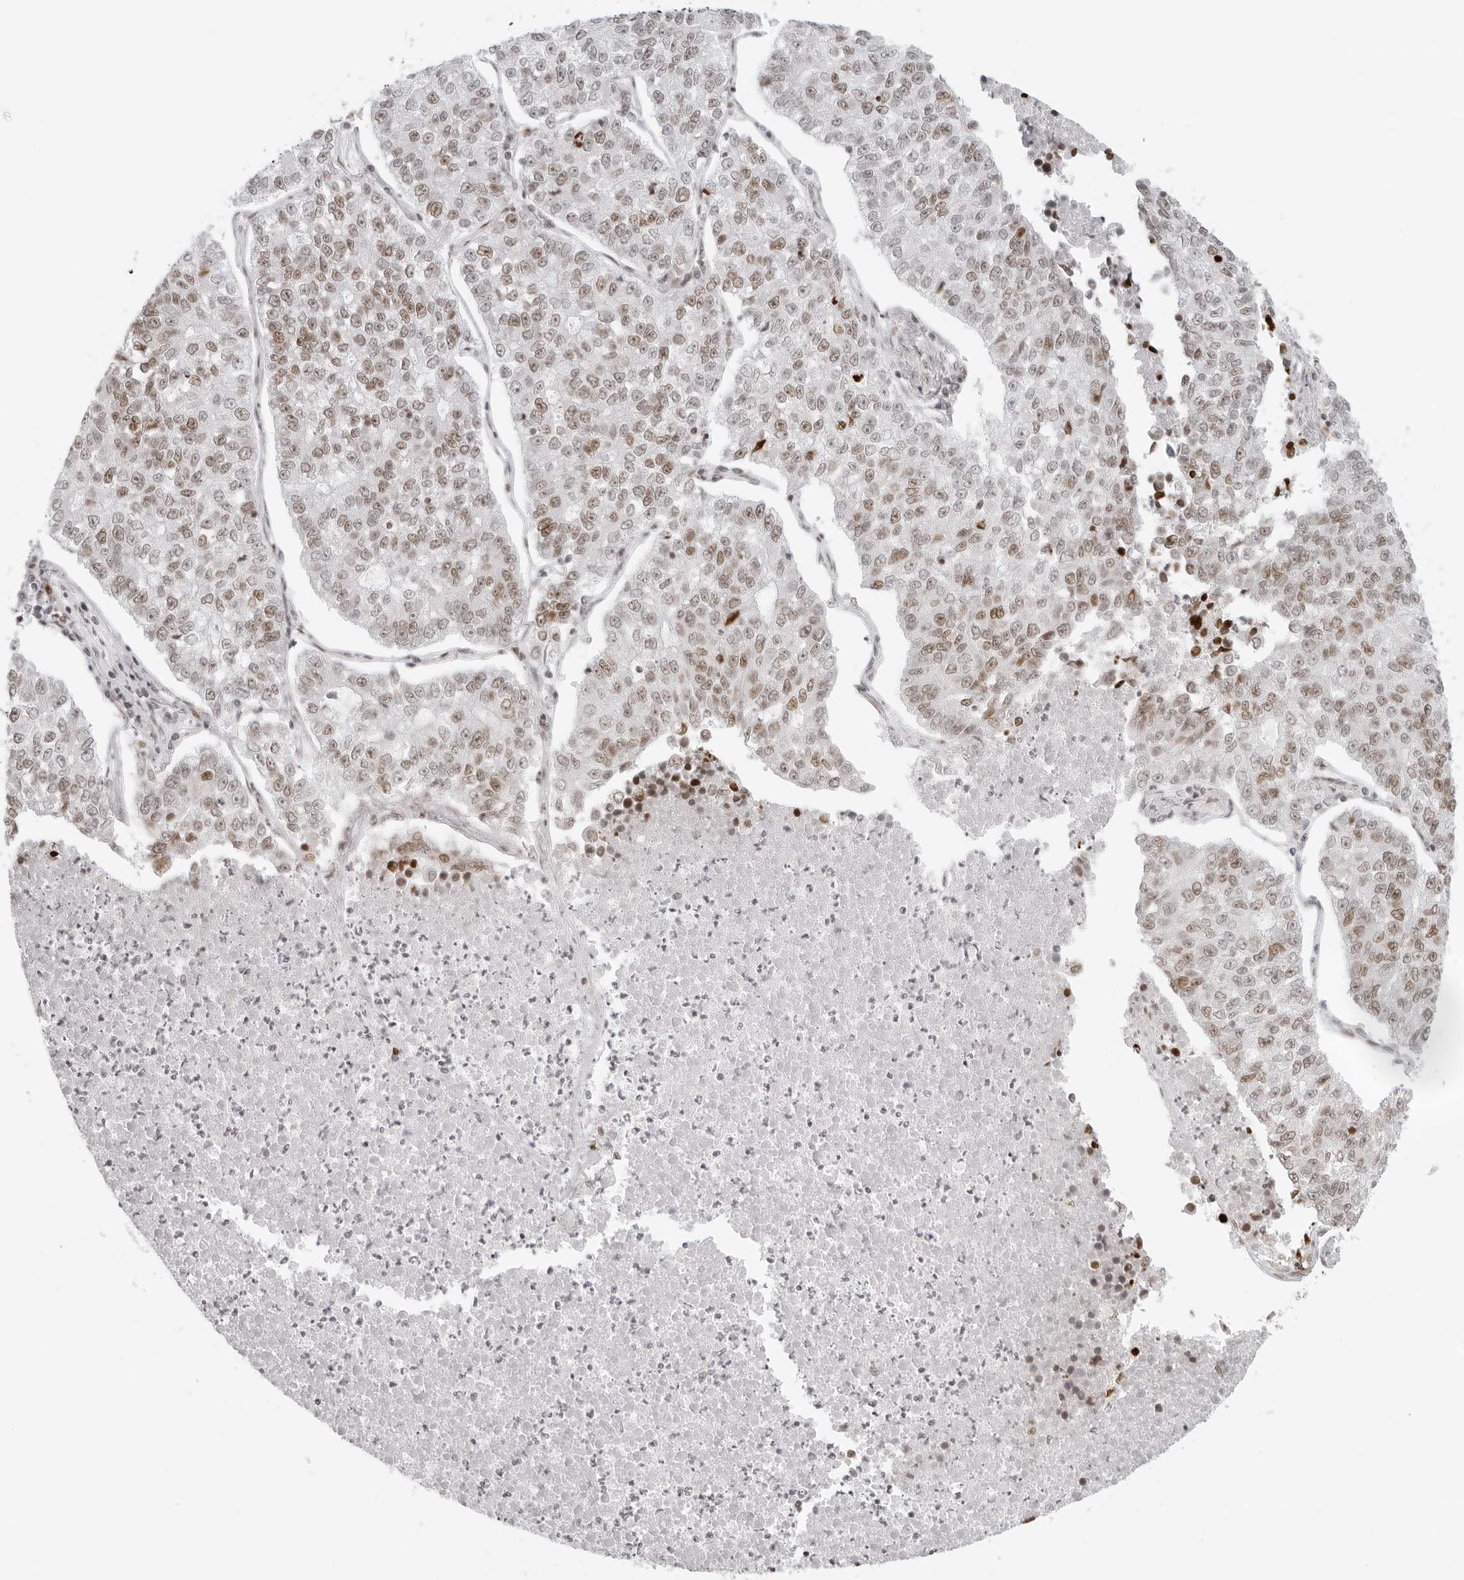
{"staining": {"intensity": "moderate", "quantity": "25%-75%", "location": "nuclear"}, "tissue": "lung cancer", "cell_type": "Tumor cells", "image_type": "cancer", "snomed": [{"axis": "morphology", "description": "Adenocarcinoma, NOS"}, {"axis": "topography", "description": "Lung"}], "caption": "Protein expression analysis of adenocarcinoma (lung) shows moderate nuclear staining in about 25%-75% of tumor cells.", "gene": "RCC1", "patient": {"sex": "male", "age": 49}}